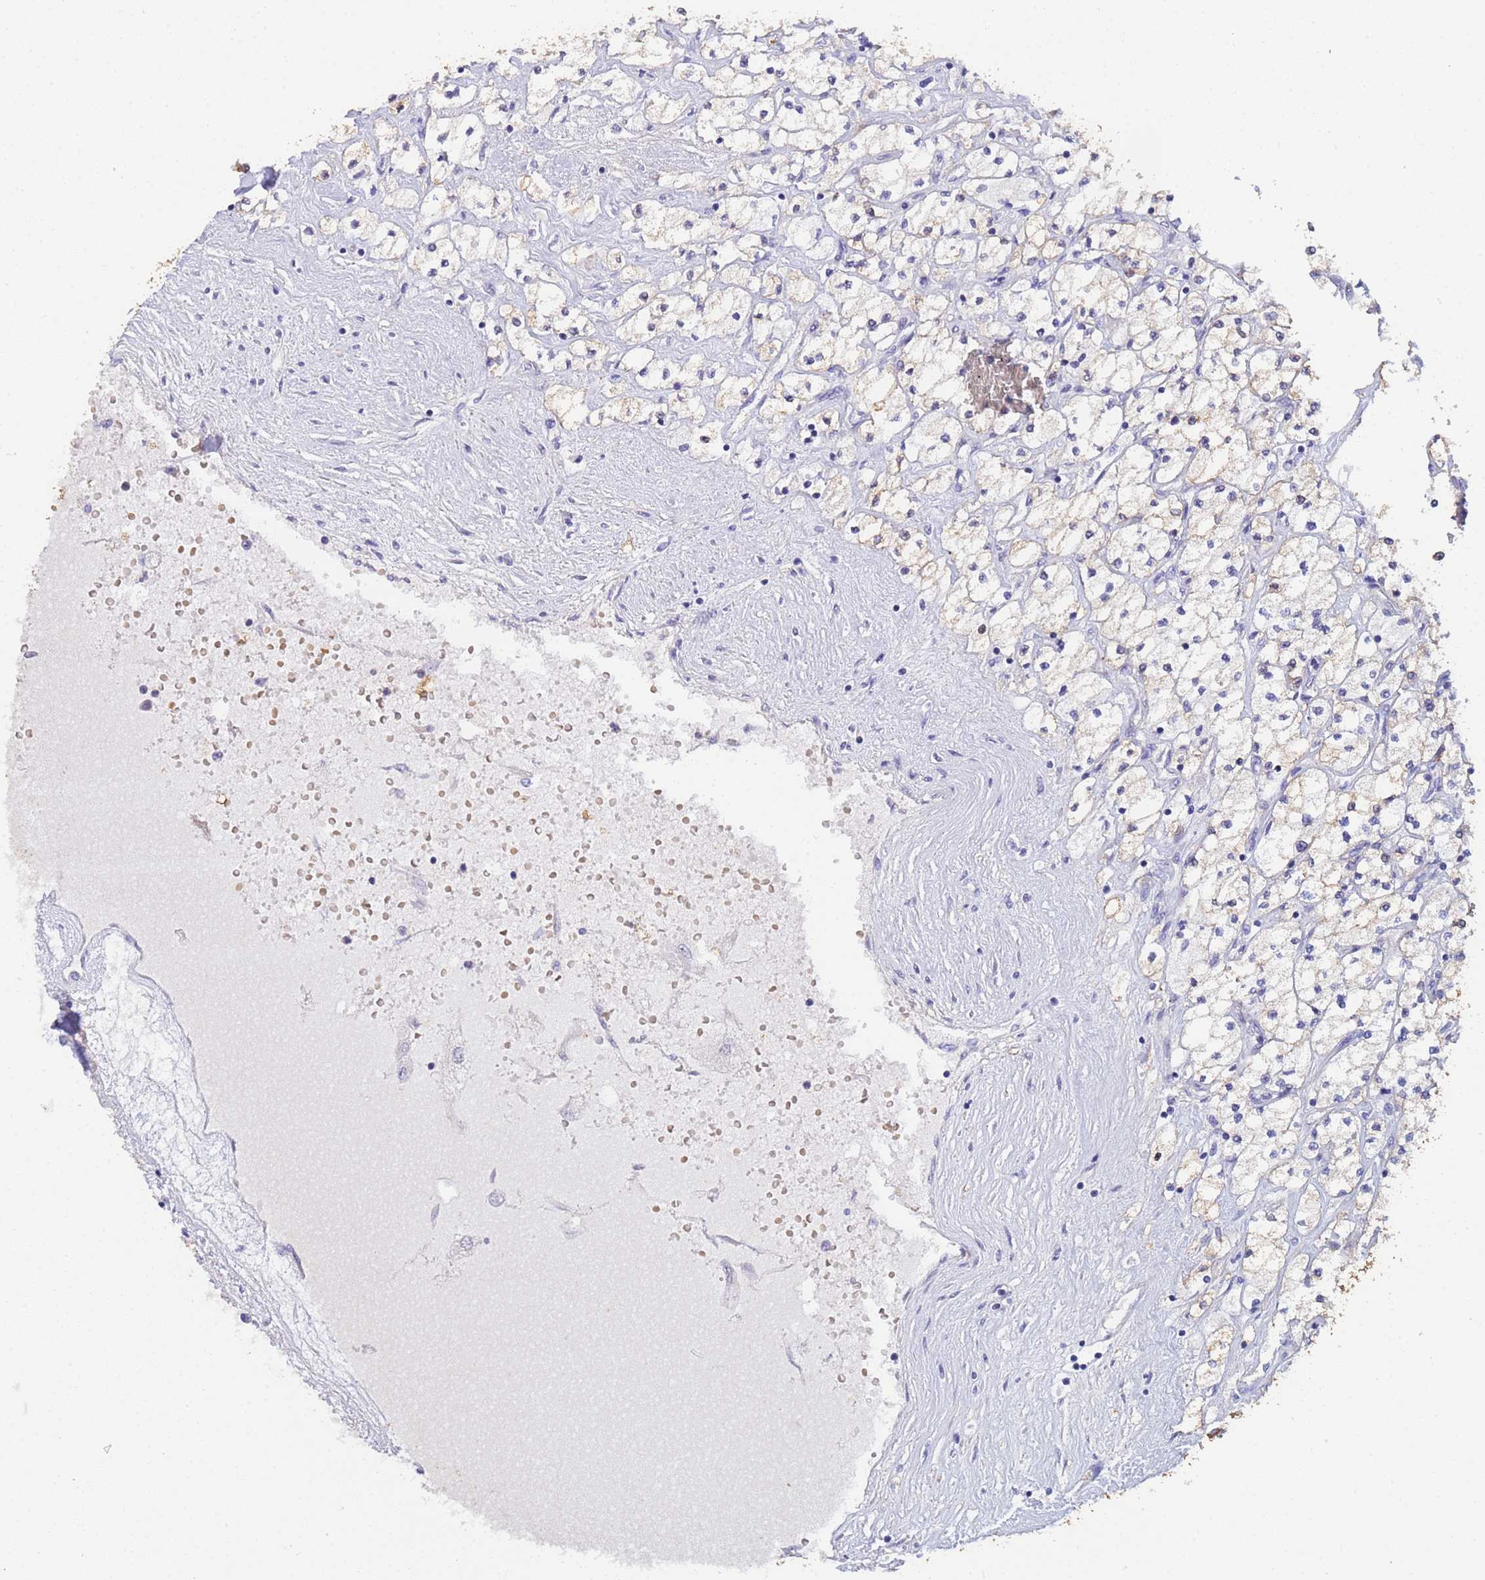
{"staining": {"intensity": "weak", "quantity": "25%-75%", "location": "cytoplasmic/membranous"}, "tissue": "renal cancer", "cell_type": "Tumor cells", "image_type": "cancer", "snomed": [{"axis": "morphology", "description": "Adenocarcinoma, NOS"}, {"axis": "topography", "description": "Kidney"}], "caption": "Weak cytoplasmic/membranous protein staining is identified in about 25%-75% of tumor cells in adenocarcinoma (renal).", "gene": "PPP6R1", "patient": {"sex": "male", "age": 80}}